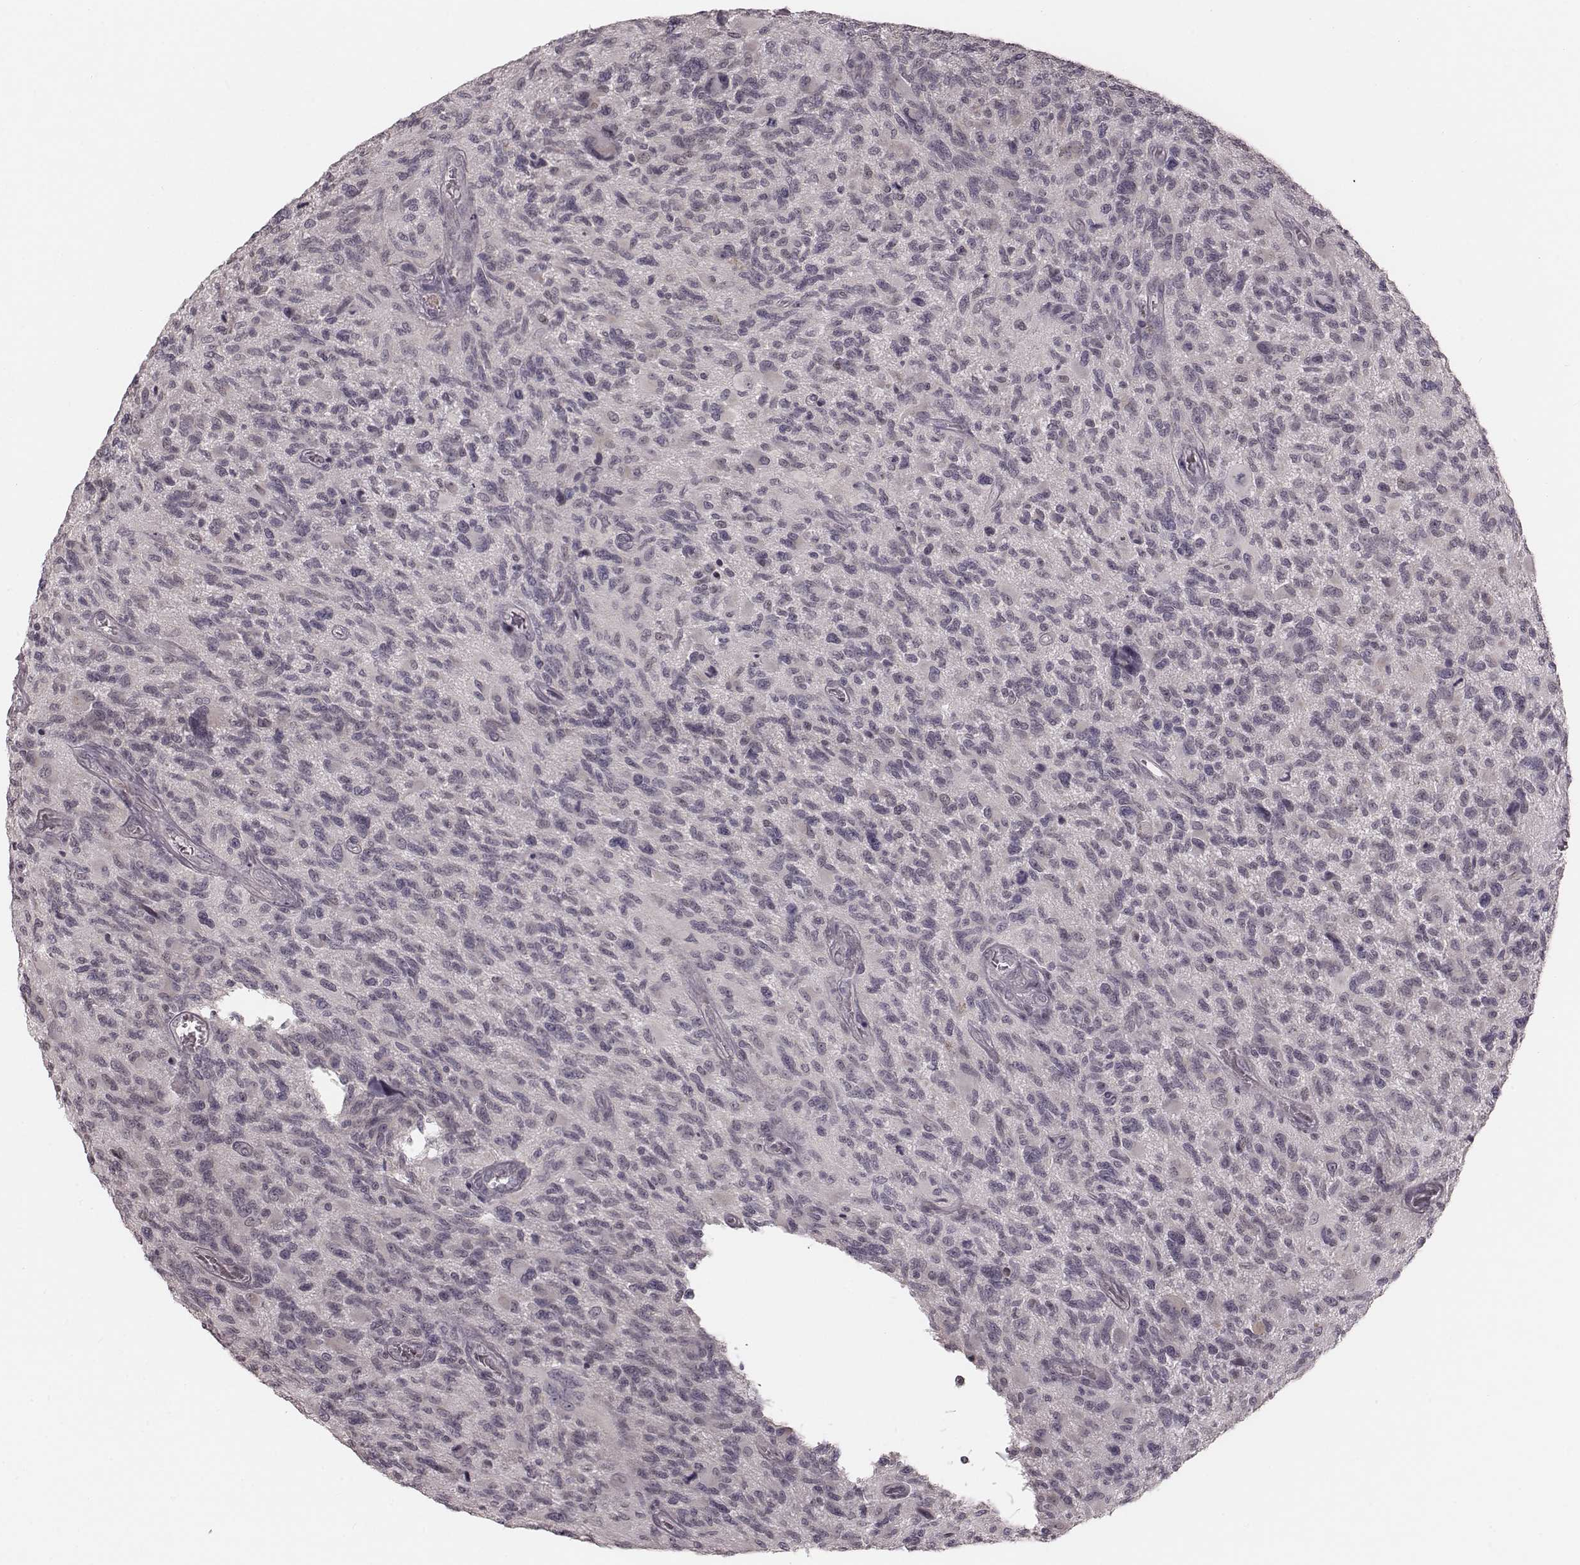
{"staining": {"intensity": "negative", "quantity": "none", "location": "none"}, "tissue": "glioma", "cell_type": "Tumor cells", "image_type": "cancer", "snomed": [{"axis": "morphology", "description": "Glioma, malignant, NOS"}, {"axis": "morphology", "description": "Glioma, malignant, High grade"}, {"axis": "topography", "description": "Brain"}], "caption": "Immunohistochemistry (IHC) micrograph of neoplastic tissue: human malignant high-grade glioma stained with DAB (3,3'-diaminobenzidine) shows no significant protein staining in tumor cells. The staining was performed using DAB to visualize the protein expression in brown, while the nuclei were stained in blue with hematoxylin (Magnification: 20x).", "gene": "IQCG", "patient": {"sex": "female", "age": 71}}